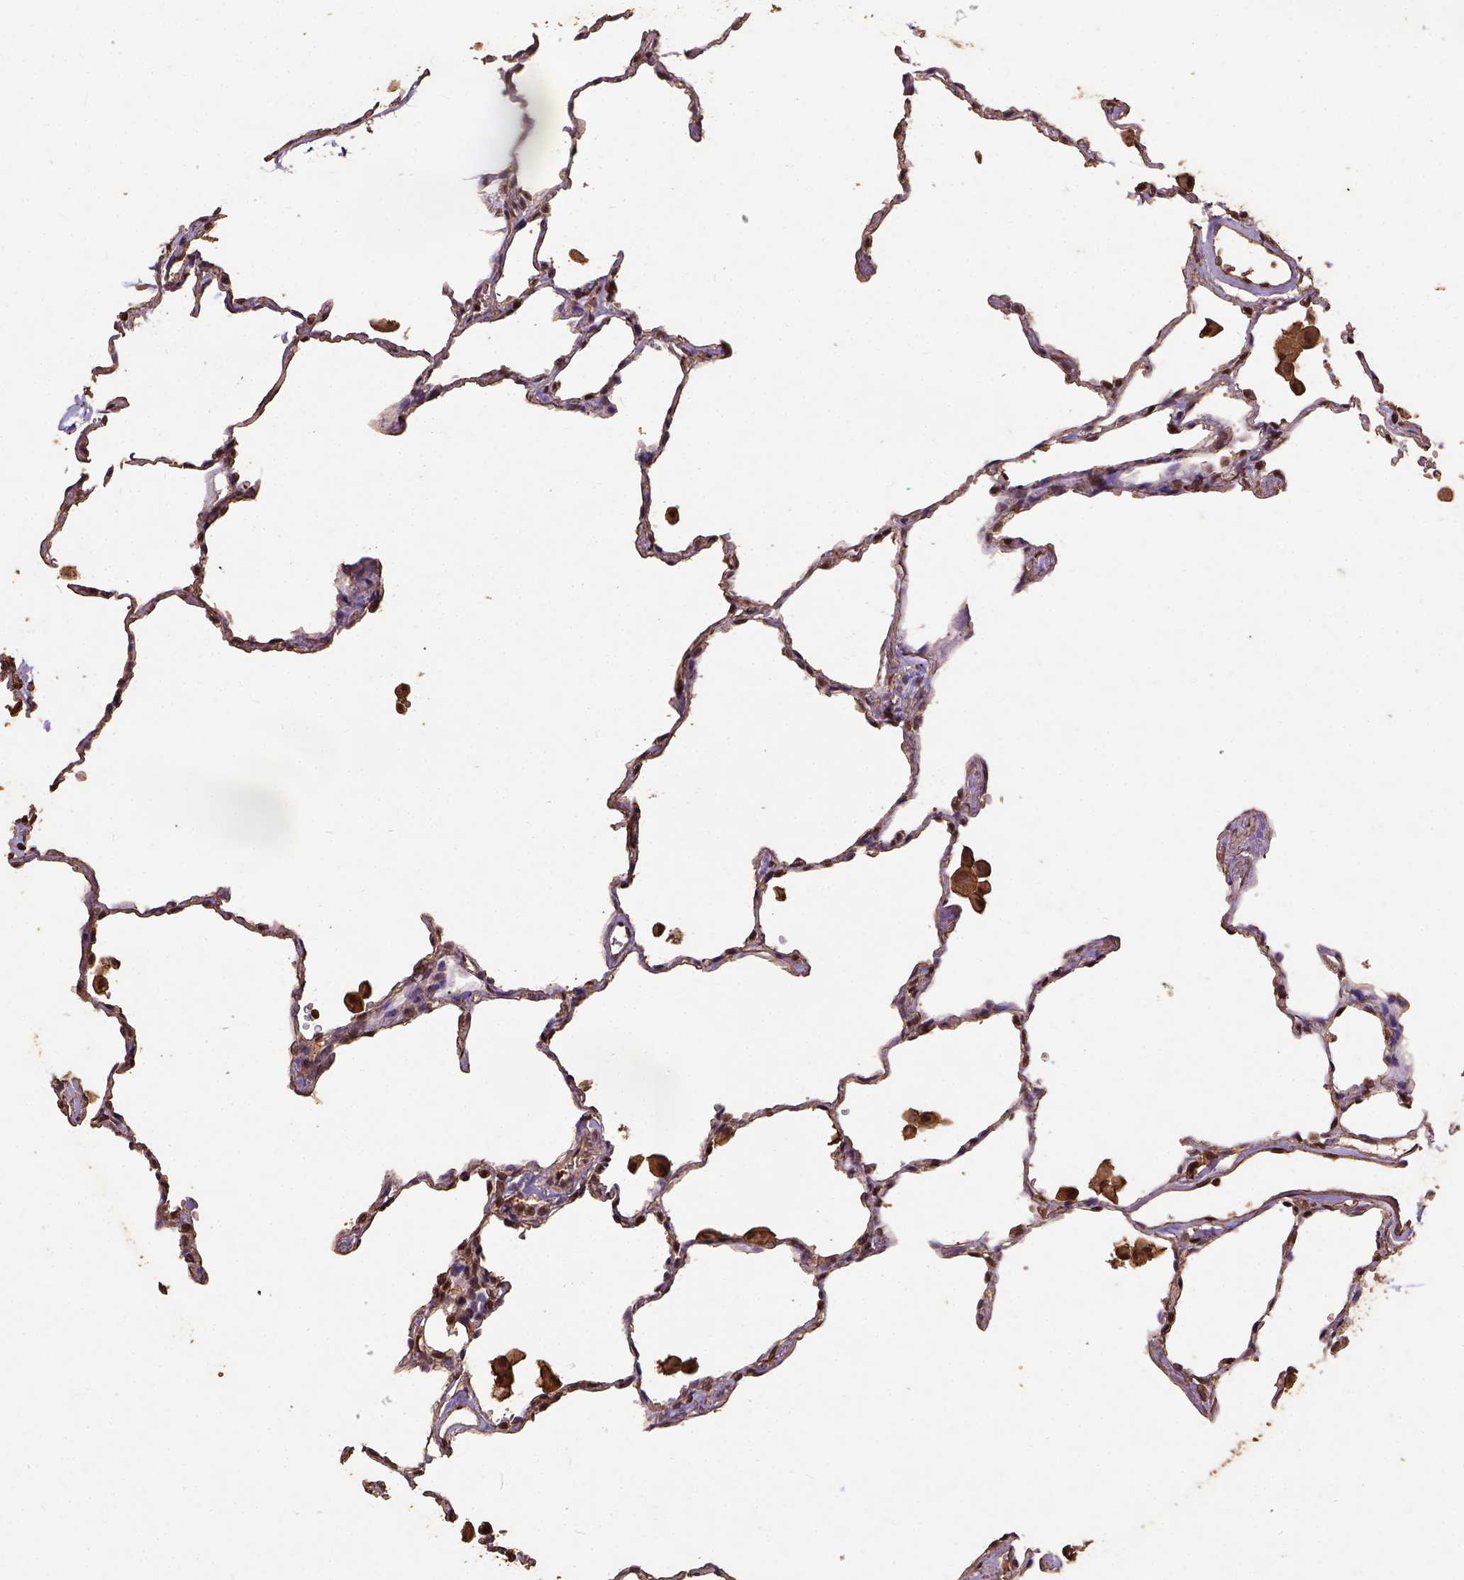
{"staining": {"intensity": "strong", "quantity": ">75%", "location": "nuclear"}, "tissue": "lung", "cell_type": "Alveolar cells", "image_type": "normal", "snomed": [{"axis": "morphology", "description": "Normal tissue, NOS"}, {"axis": "topography", "description": "Lung"}], "caption": "Immunohistochemistry (IHC) of normal human lung displays high levels of strong nuclear staining in about >75% of alveolar cells.", "gene": "NACC1", "patient": {"sex": "female", "age": 47}}